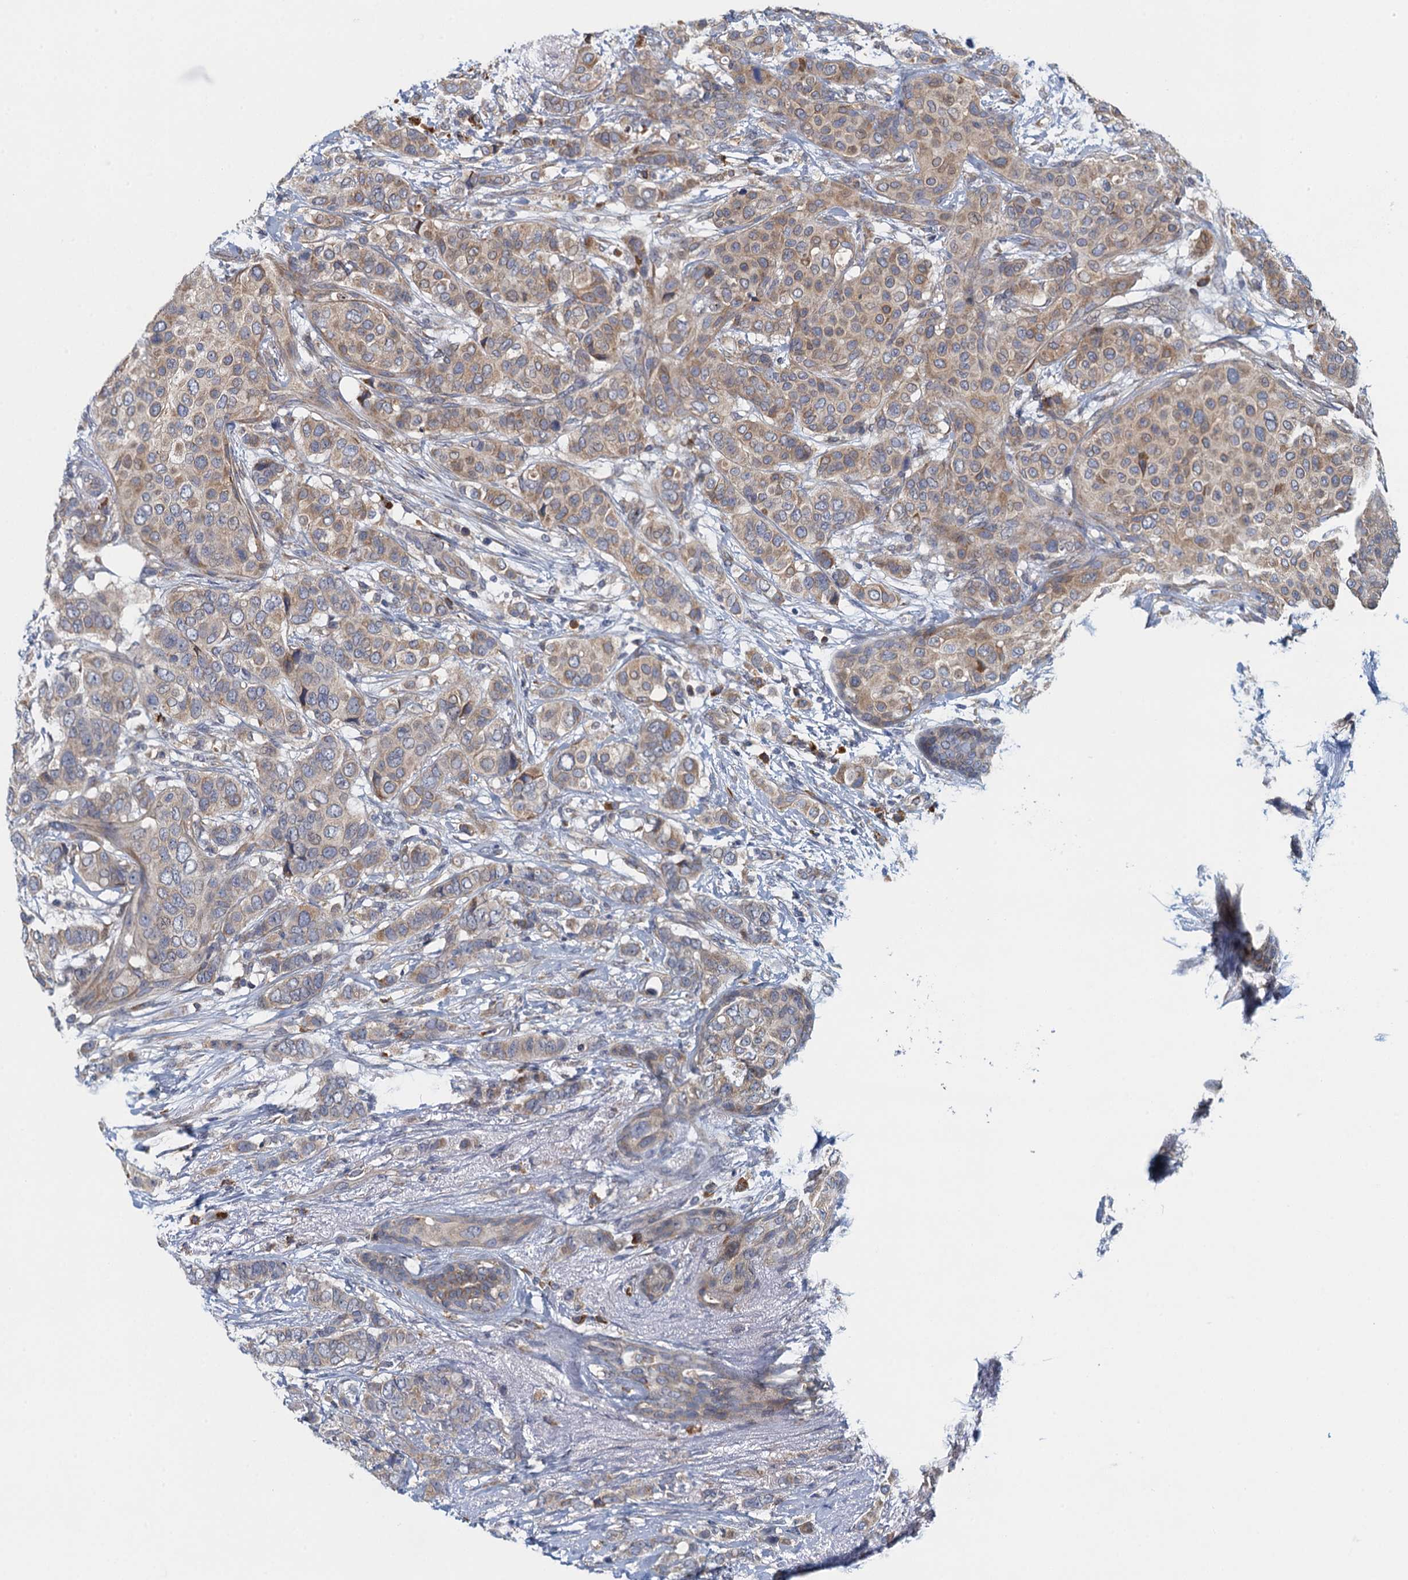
{"staining": {"intensity": "weak", "quantity": ">75%", "location": "cytoplasmic/membranous"}, "tissue": "breast cancer", "cell_type": "Tumor cells", "image_type": "cancer", "snomed": [{"axis": "morphology", "description": "Lobular carcinoma"}, {"axis": "topography", "description": "Breast"}], "caption": "Breast lobular carcinoma stained with a brown dye shows weak cytoplasmic/membranous positive expression in approximately >75% of tumor cells.", "gene": "ALG2", "patient": {"sex": "female", "age": 51}}